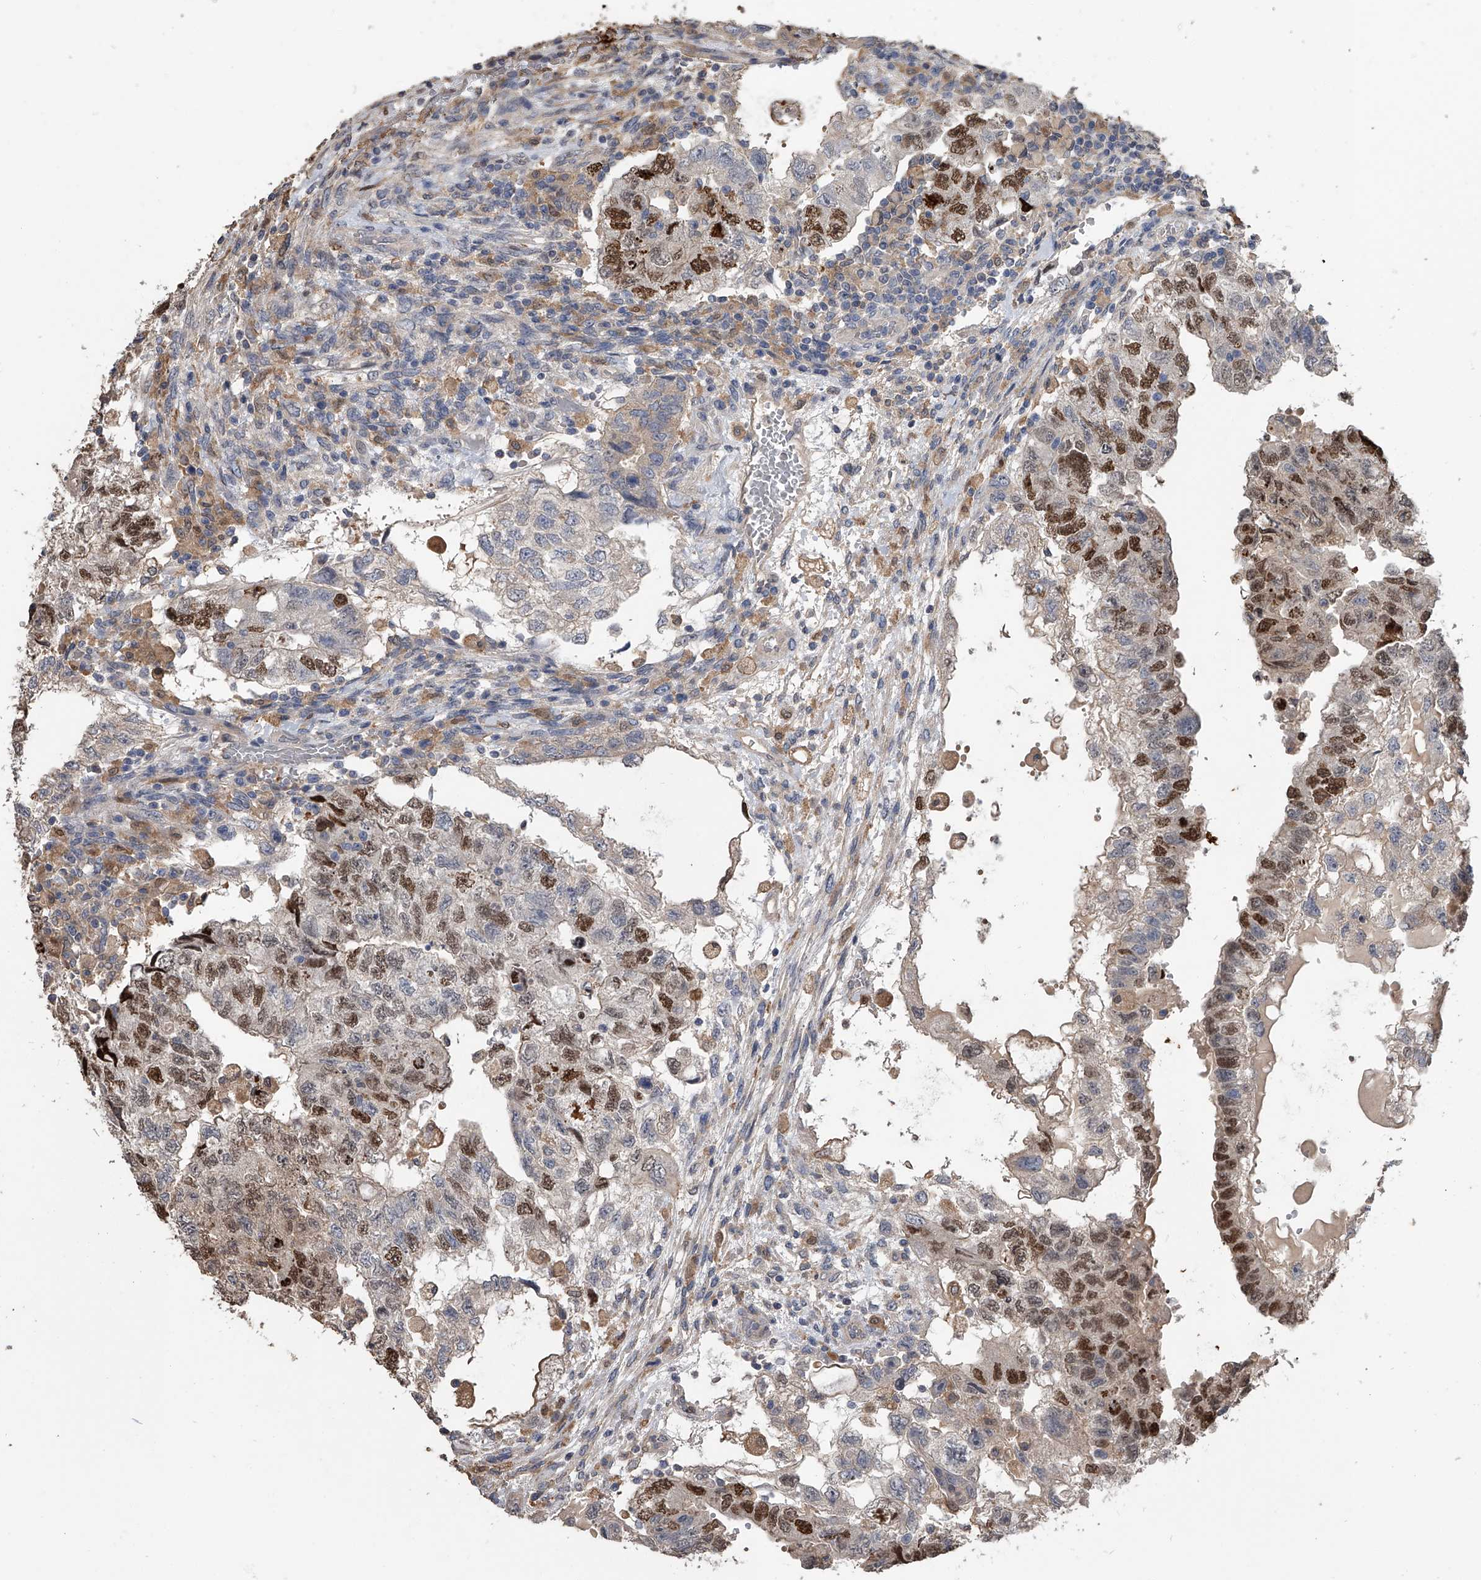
{"staining": {"intensity": "moderate", "quantity": ">75%", "location": "nuclear"}, "tissue": "testis cancer", "cell_type": "Tumor cells", "image_type": "cancer", "snomed": [{"axis": "morphology", "description": "Carcinoma, Embryonal, NOS"}, {"axis": "topography", "description": "Testis"}], "caption": "High-magnification brightfield microscopy of testis cancer (embryonal carcinoma) stained with DAB (3,3'-diaminobenzidine) (brown) and counterstained with hematoxylin (blue). tumor cells exhibit moderate nuclear positivity is identified in approximately>75% of cells.", "gene": "DOCK9", "patient": {"sex": "male", "age": 36}}